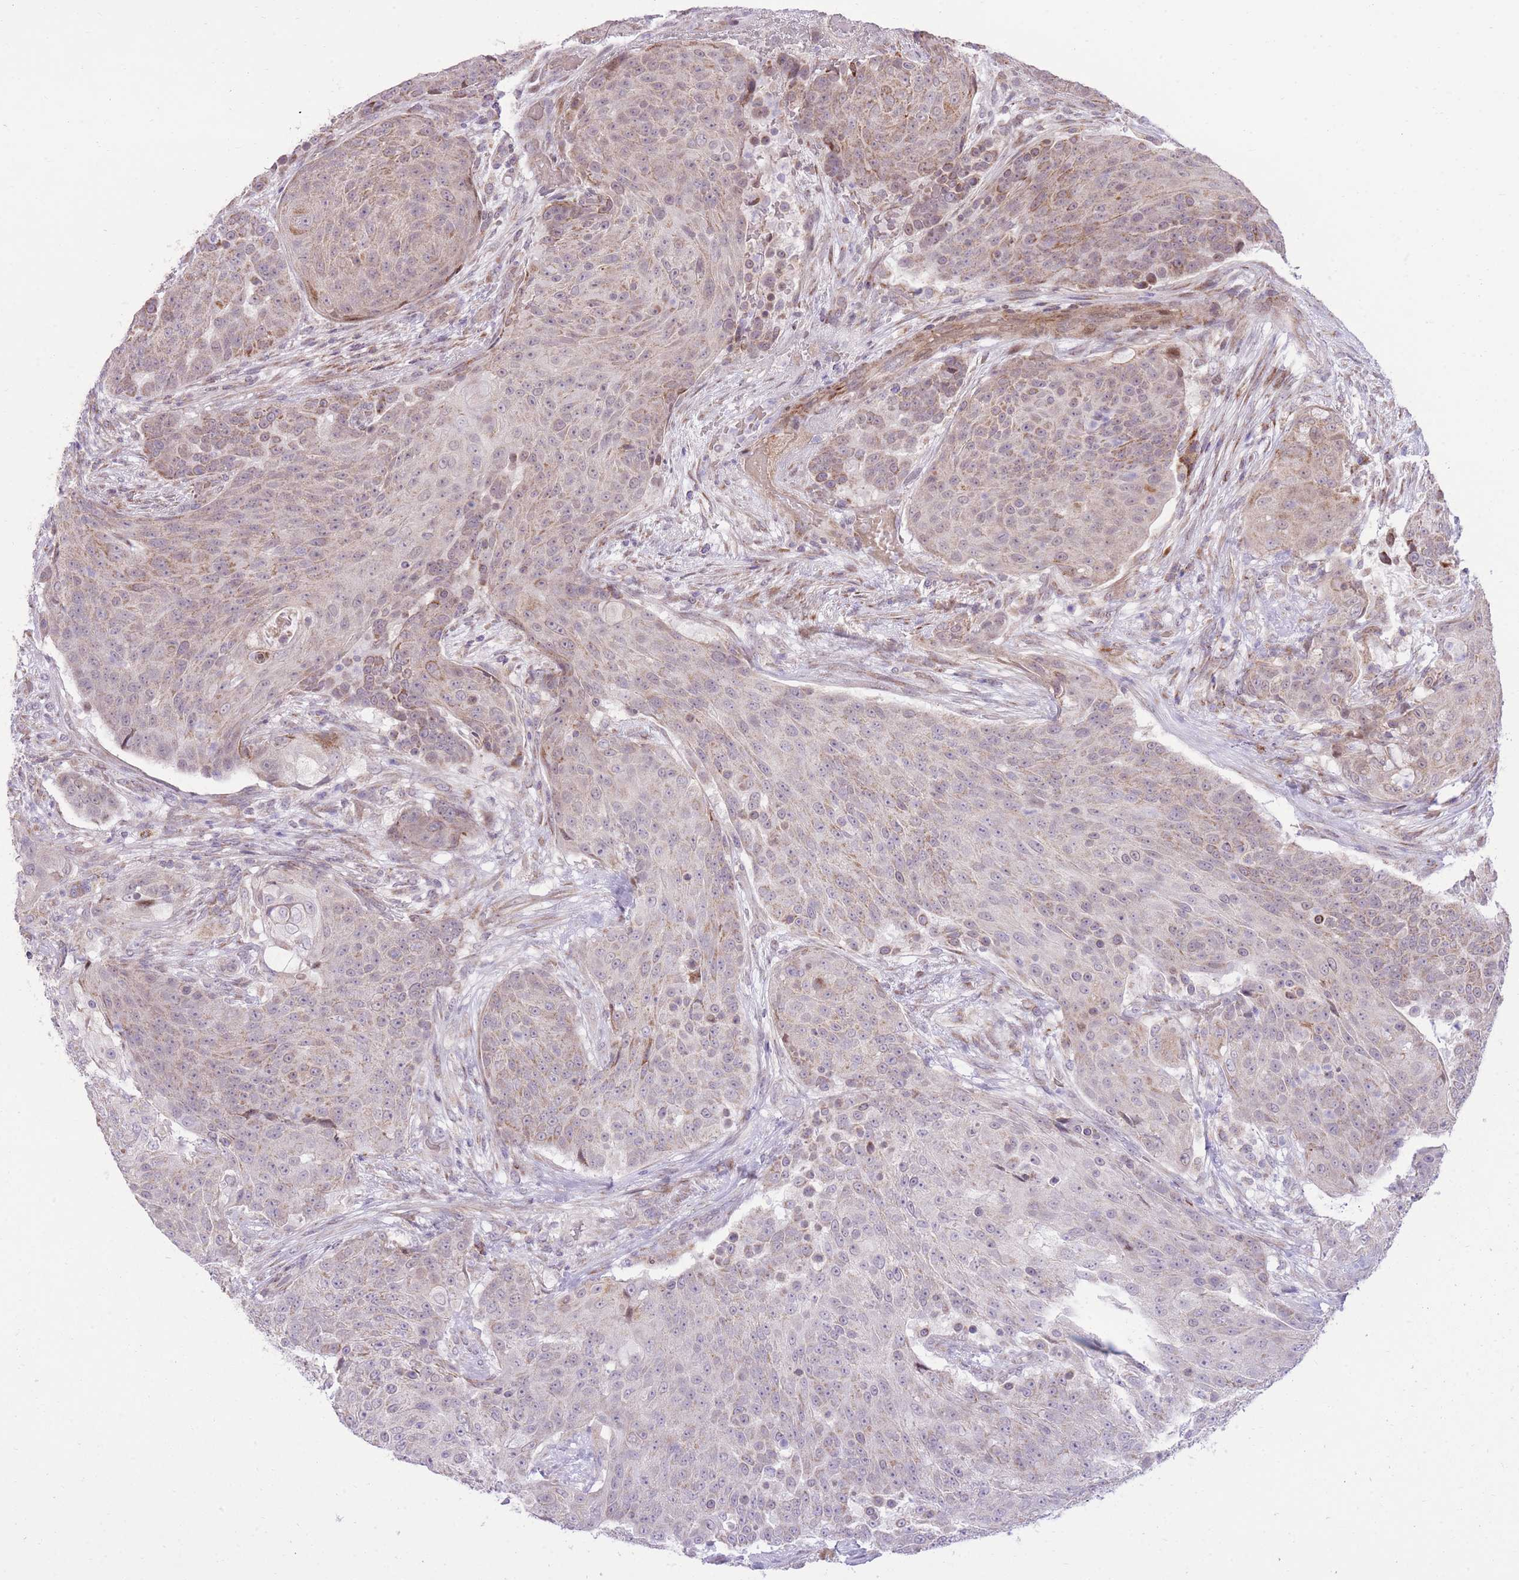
{"staining": {"intensity": "weak", "quantity": "<25%", "location": "cytoplasmic/membranous"}, "tissue": "urothelial cancer", "cell_type": "Tumor cells", "image_type": "cancer", "snomed": [{"axis": "morphology", "description": "Urothelial carcinoma, High grade"}, {"axis": "topography", "description": "Urinary bladder"}], "caption": "Immunohistochemical staining of human urothelial carcinoma (high-grade) exhibits no significant expression in tumor cells.", "gene": "SLC4A4", "patient": {"sex": "female", "age": 63}}